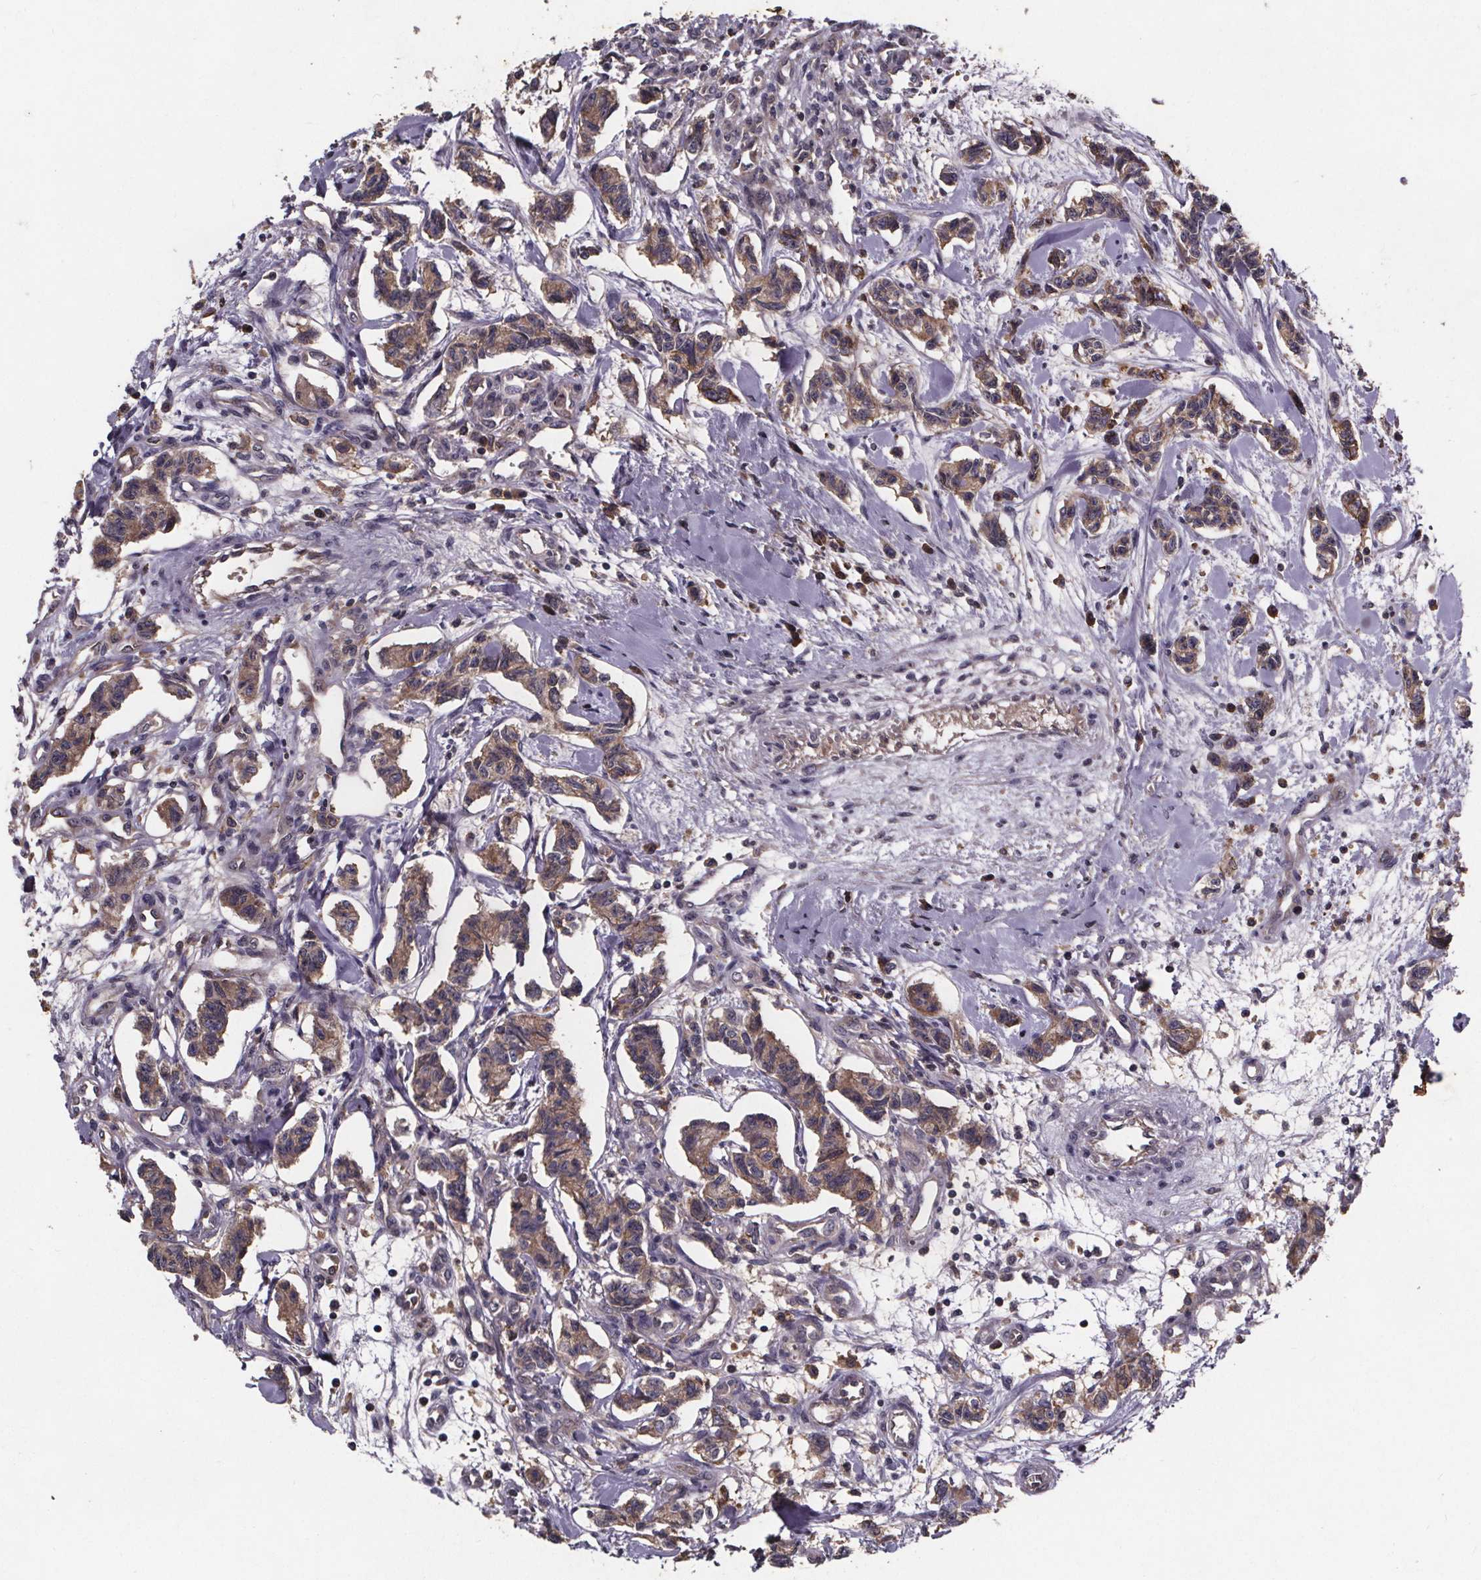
{"staining": {"intensity": "weak", "quantity": ">75%", "location": "cytoplasmic/membranous"}, "tissue": "carcinoid", "cell_type": "Tumor cells", "image_type": "cancer", "snomed": [{"axis": "morphology", "description": "Carcinoid, malignant, NOS"}, {"axis": "topography", "description": "Kidney"}], "caption": "Protein expression analysis of human carcinoid reveals weak cytoplasmic/membranous positivity in about >75% of tumor cells. (DAB (3,3'-diaminobenzidine) IHC, brown staining for protein, blue staining for nuclei).", "gene": "FASTKD3", "patient": {"sex": "female", "age": 41}}